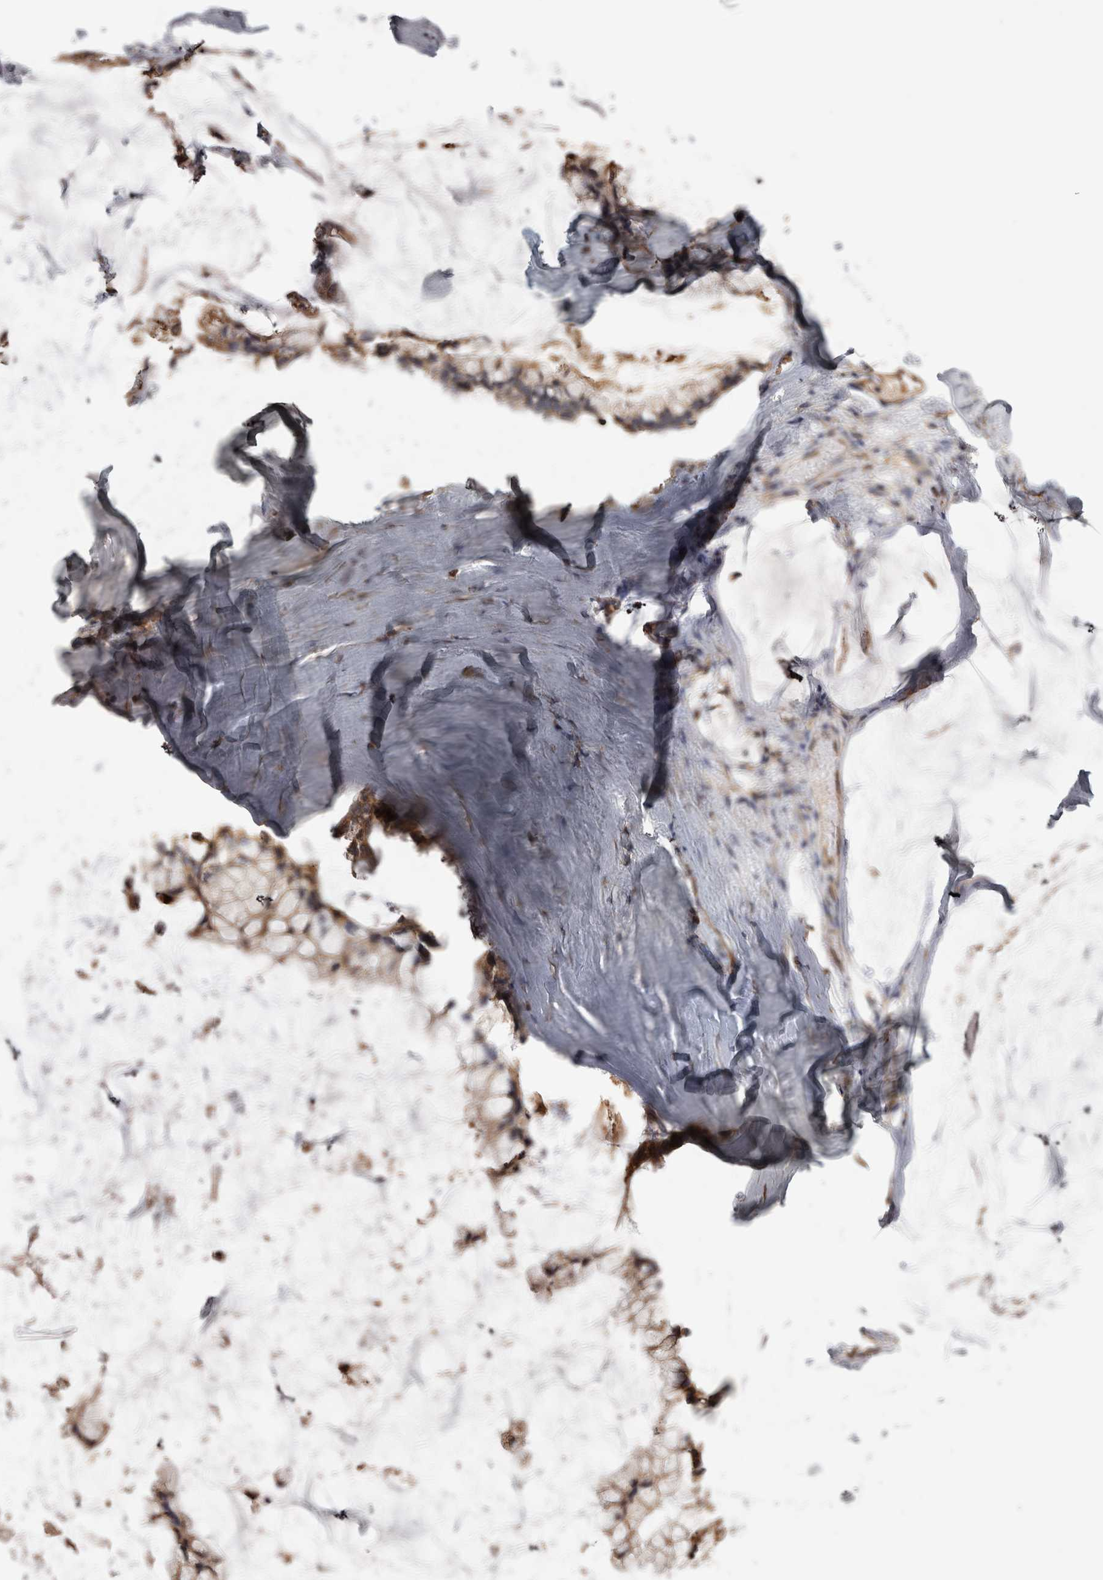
{"staining": {"intensity": "moderate", "quantity": ">75%", "location": "cytoplasmic/membranous"}, "tissue": "ovarian cancer", "cell_type": "Tumor cells", "image_type": "cancer", "snomed": [{"axis": "morphology", "description": "Cystadenocarcinoma, mucinous, NOS"}, {"axis": "topography", "description": "Ovary"}], "caption": "An IHC histopathology image of neoplastic tissue is shown. Protein staining in brown labels moderate cytoplasmic/membranous positivity in ovarian mucinous cystadenocarcinoma within tumor cells. Using DAB (3,3'-diaminobenzidine) (brown) and hematoxylin (blue) stains, captured at high magnification using brightfield microscopy.", "gene": "PON2", "patient": {"sex": "female", "age": 39}}